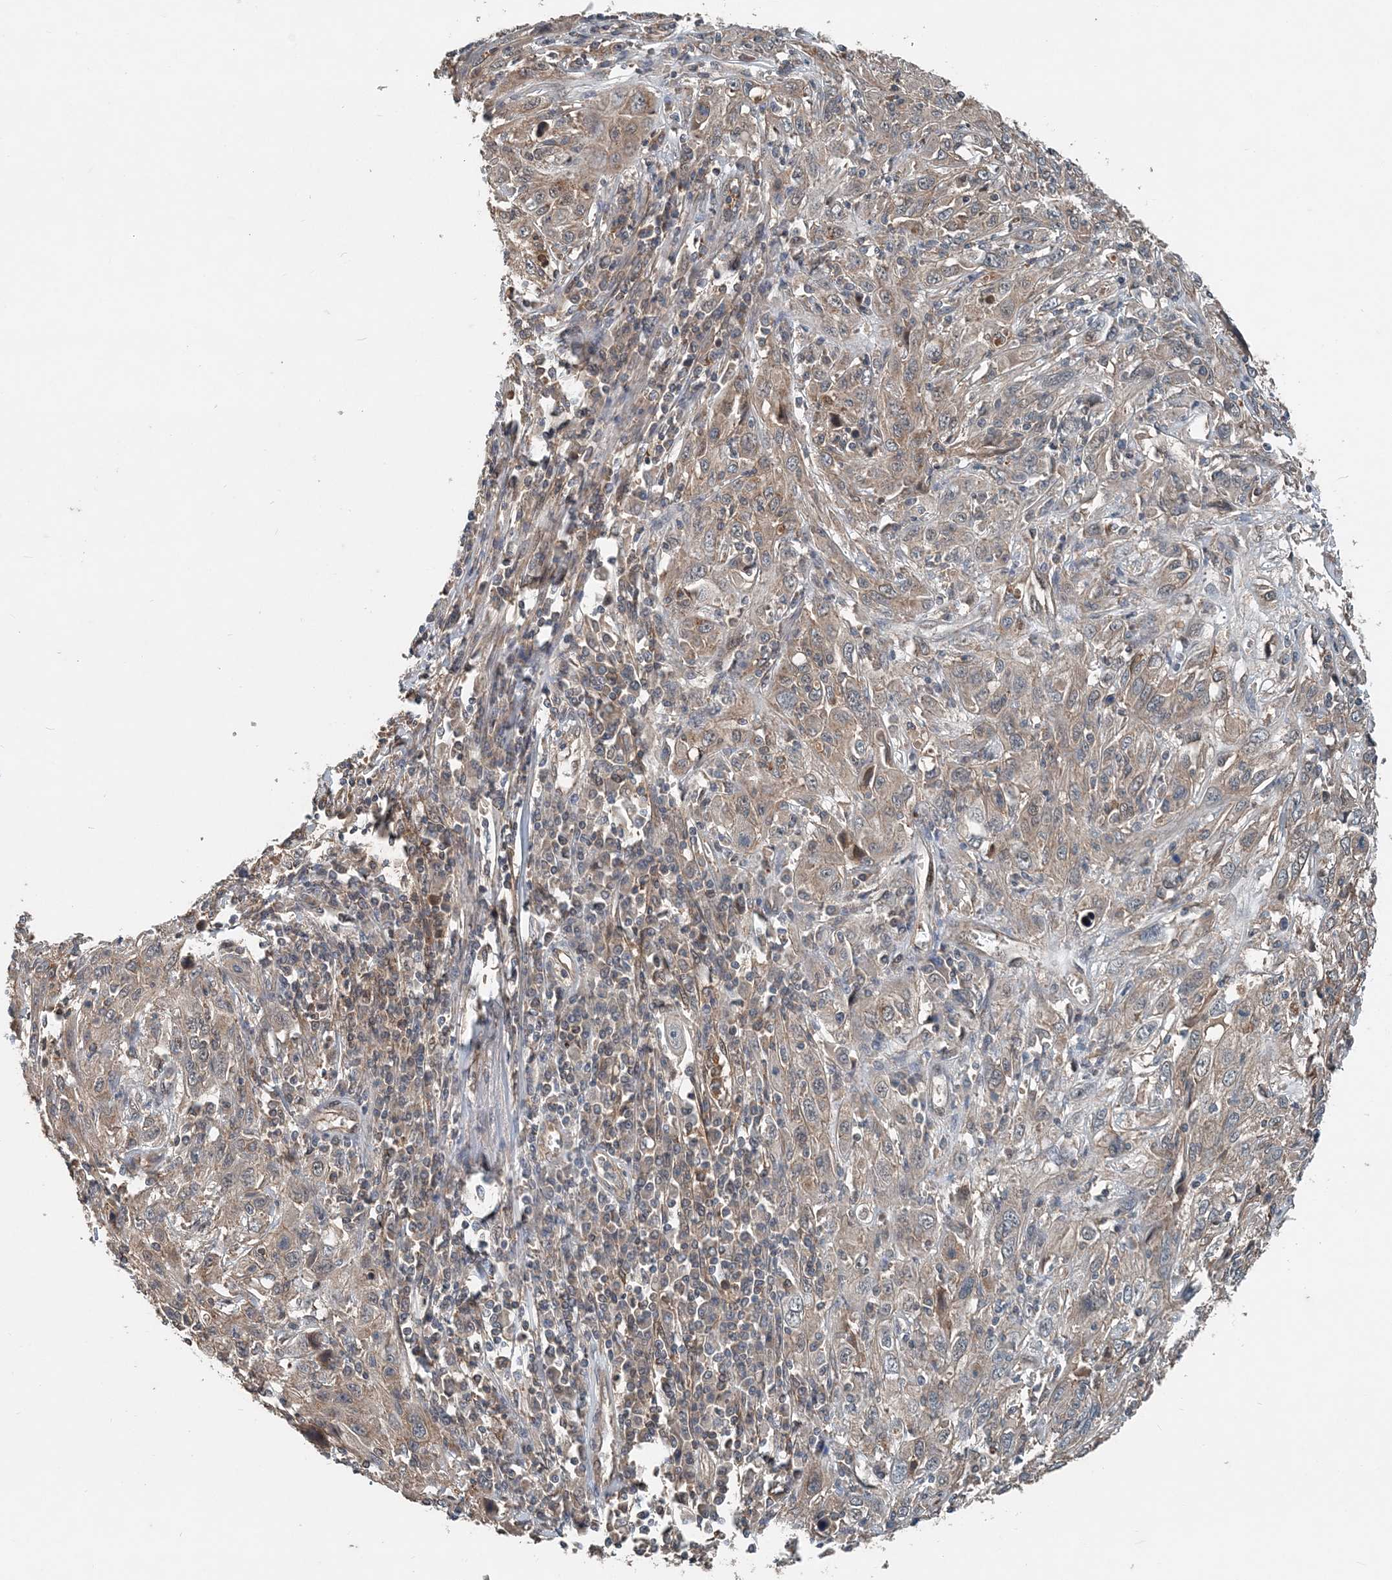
{"staining": {"intensity": "weak", "quantity": ">75%", "location": "cytoplasmic/membranous"}, "tissue": "cervical cancer", "cell_type": "Tumor cells", "image_type": "cancer", "snomed": [{"axis": "morphology", "description": "Squamous cell carcinoma, NOS"}, {"axis": "topography", "description": "Cervix"}], "caption": "Immunohistochemical staining of cervical cancer (squamous cell carcinoma) demonstrates low levels of weak cytoplasmic/membranous positivity in approximately >75% of tumor cells.", "gene": "SMPD3", "patient": {"sex": "female", "age": 46}}